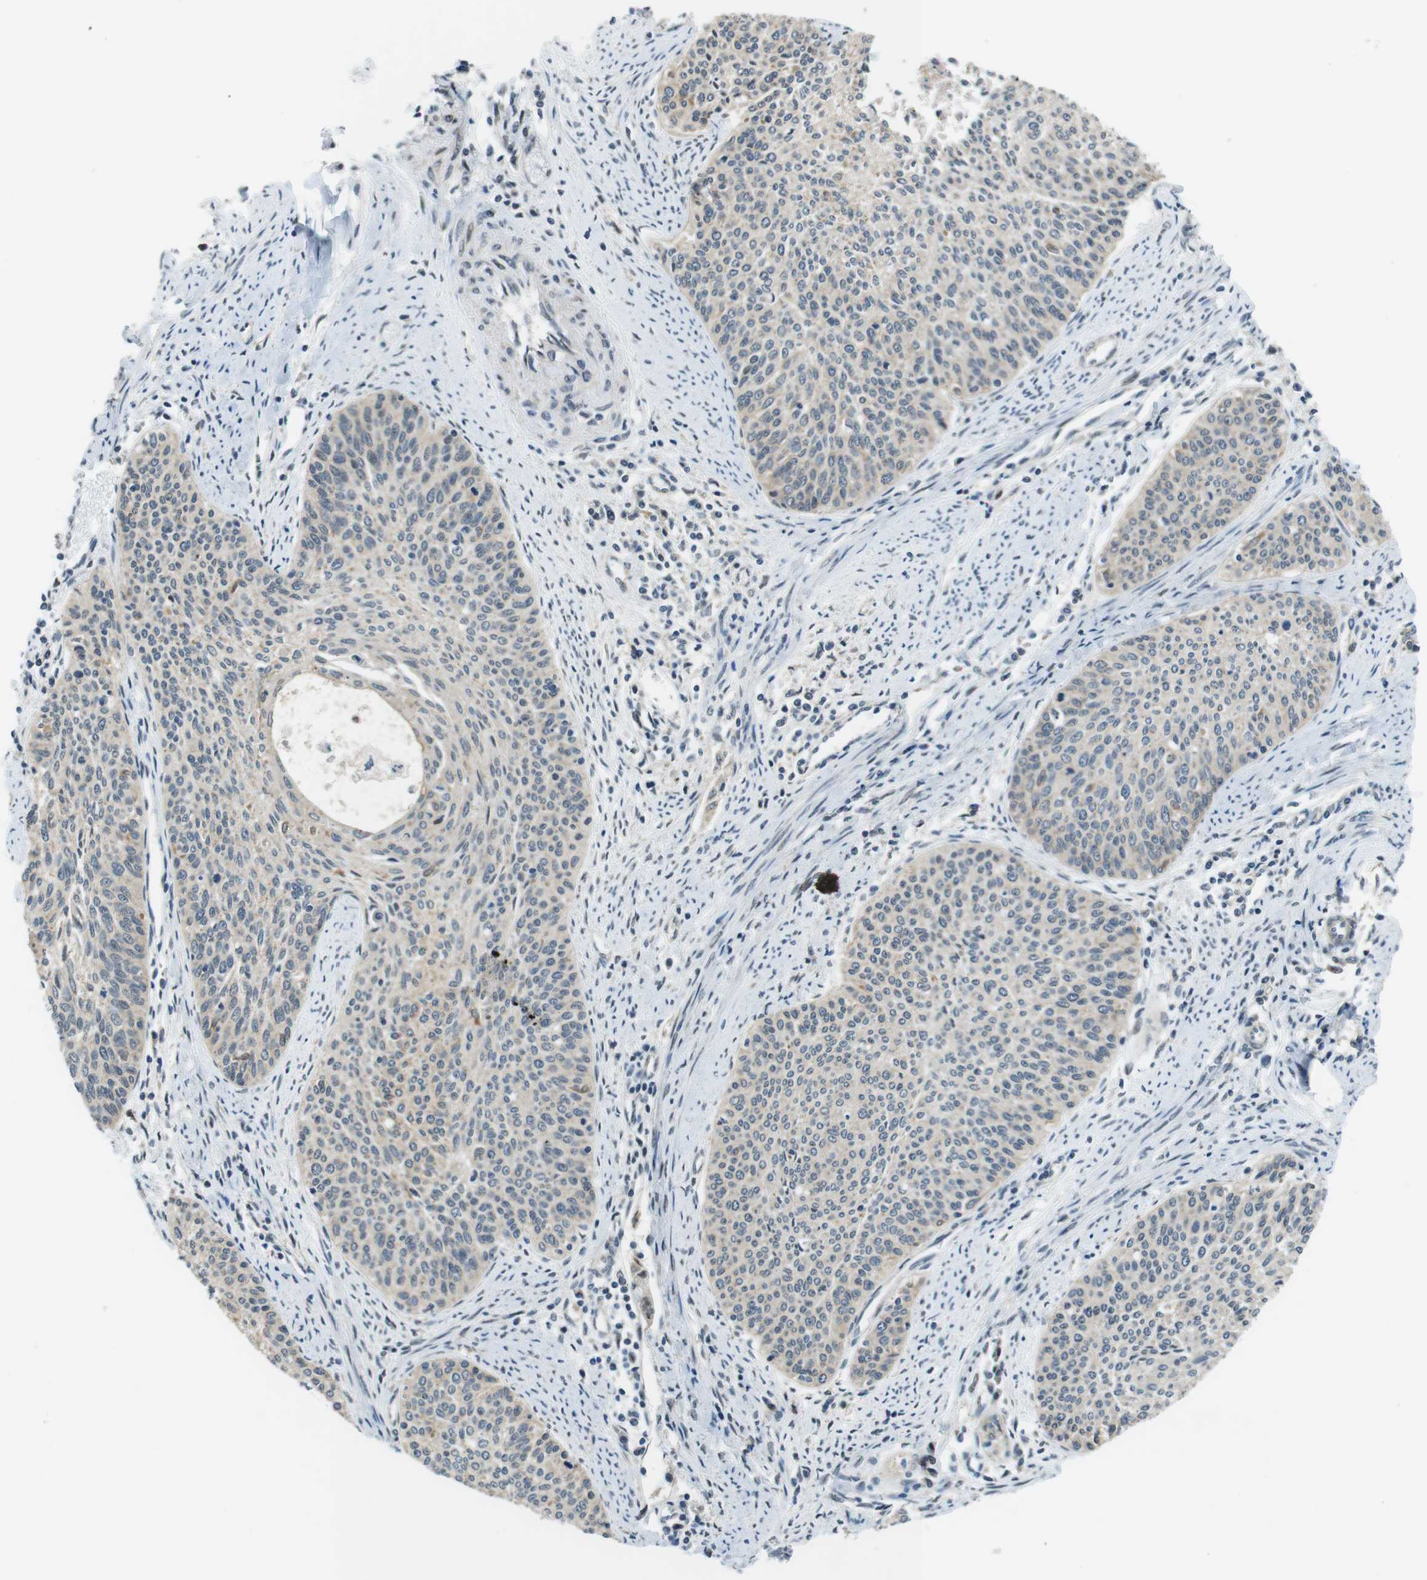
{"staining": {"intensity": "negative", "quantity": "none", "location": "none"}, "tissue": "cervical cancer", "cell_type": "Tumor cells", "image_type": "cancer", "snomed": [{"axis": "morphology", "description": "Squamous cell carcinoma, NOS"}, {"axis": "topography", "description": "Cervix"}], "caption": "DAB immunohistochemical staining of squamous cell carcinoma (cervical) reveals no significant expression in tumor cells. Brightfield microscopy of IHC stained with DAB (brown) and hematoxylin (blue), captured at high magnification.", "gene": "PALD1", "patient": {"sex": "female", "age": 55}}